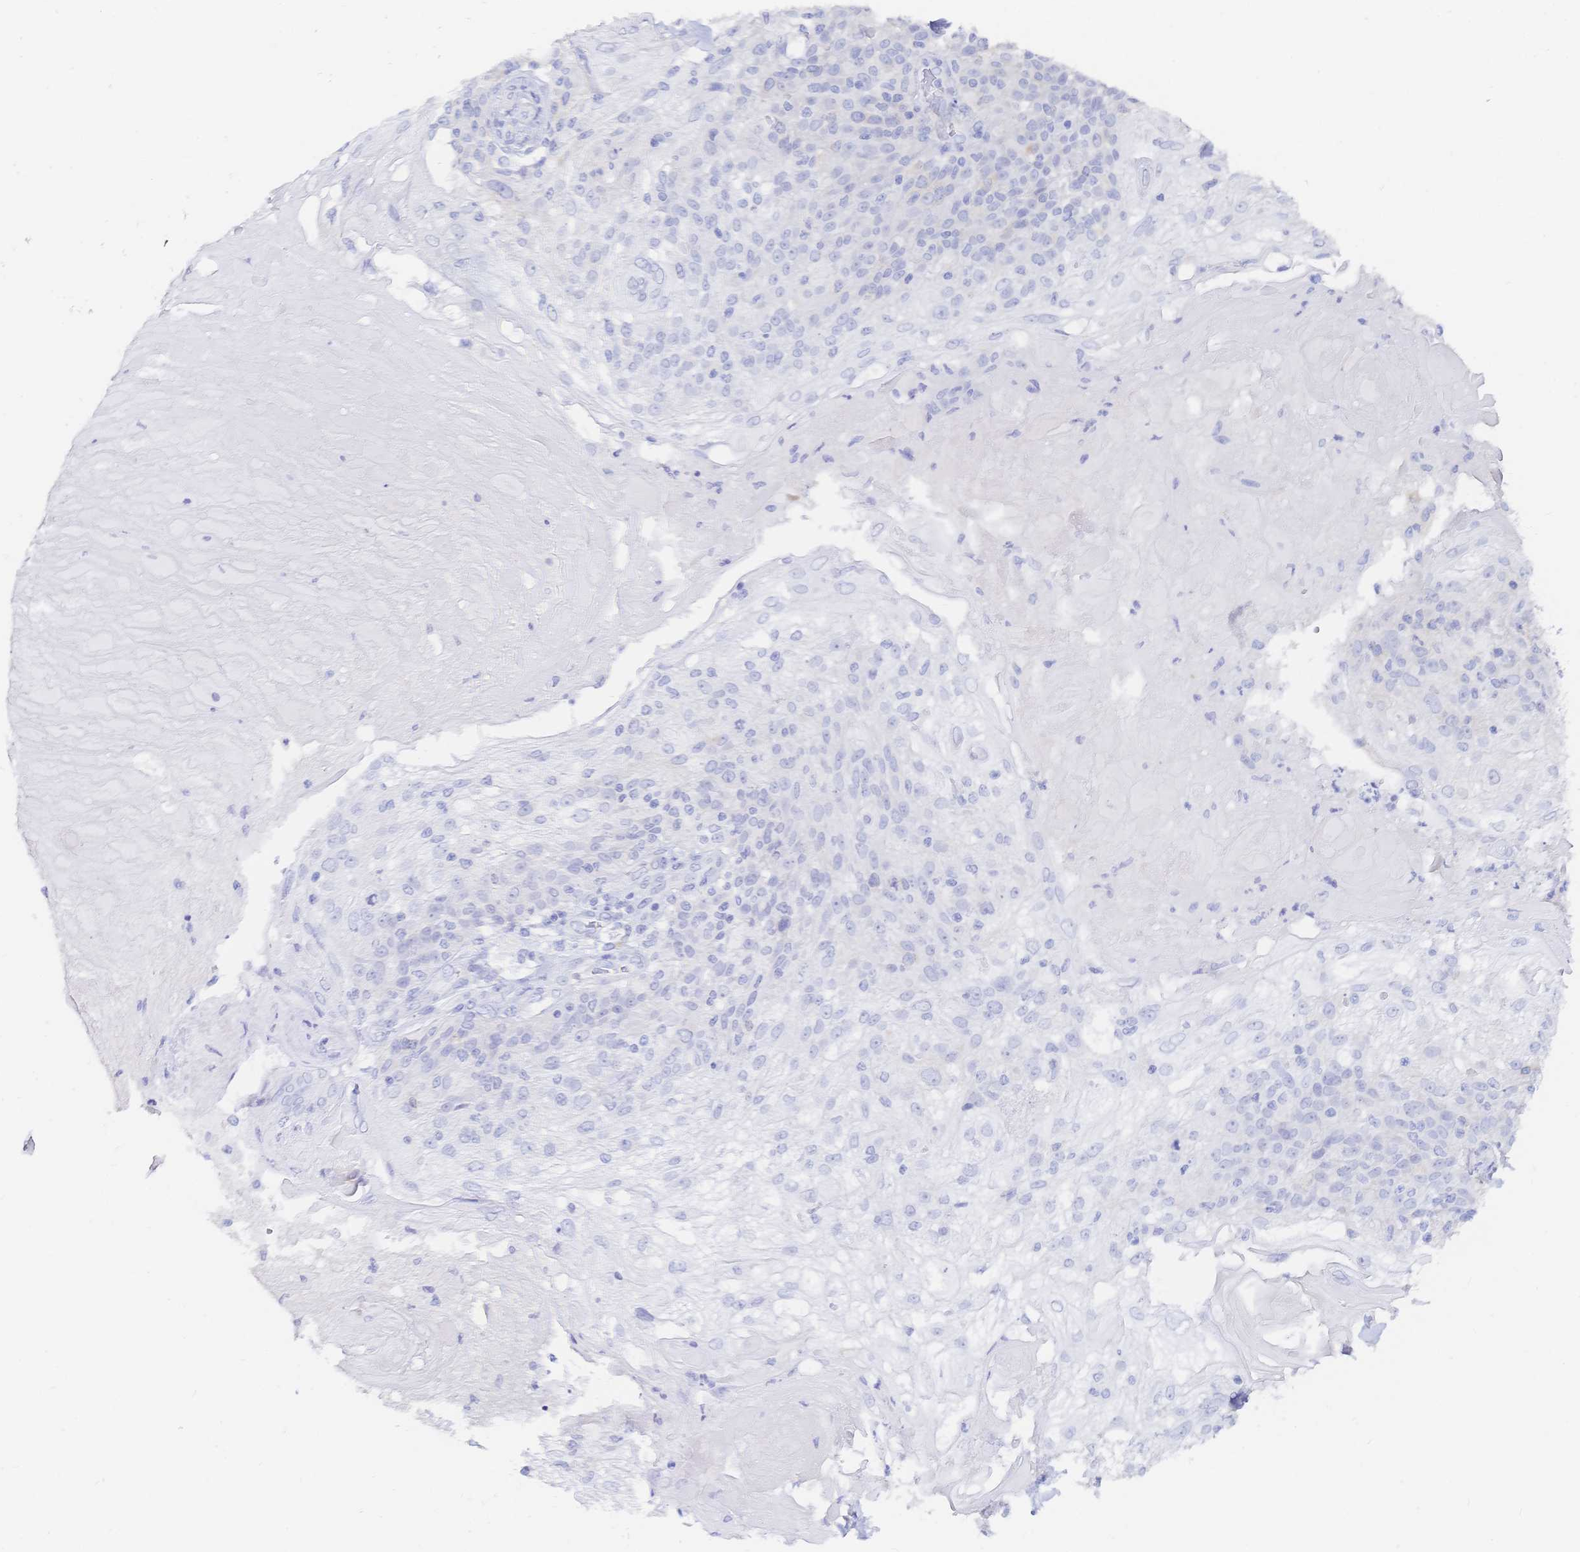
{"staining": {"intensity": "negative", "quantity": "none", "location": "none"}, "tissue": "skin cancer", "cell_type": "Tumor cells", "image_type": "cancer", "snomed": [{"axis": "morphology", "description": "Normal tissue, NOS"}, {"axis": "morphology", "description": "Squamous cell carcinoma, NOS"}, {"axis": "topography", "description": "Skin"}], "caption": "IHC of human skin cancer (squamous cell carcinoma) shows no positivity in tumor cells.", "gene": "RRM1", "patient": {"sex": "female", "age": 83}}